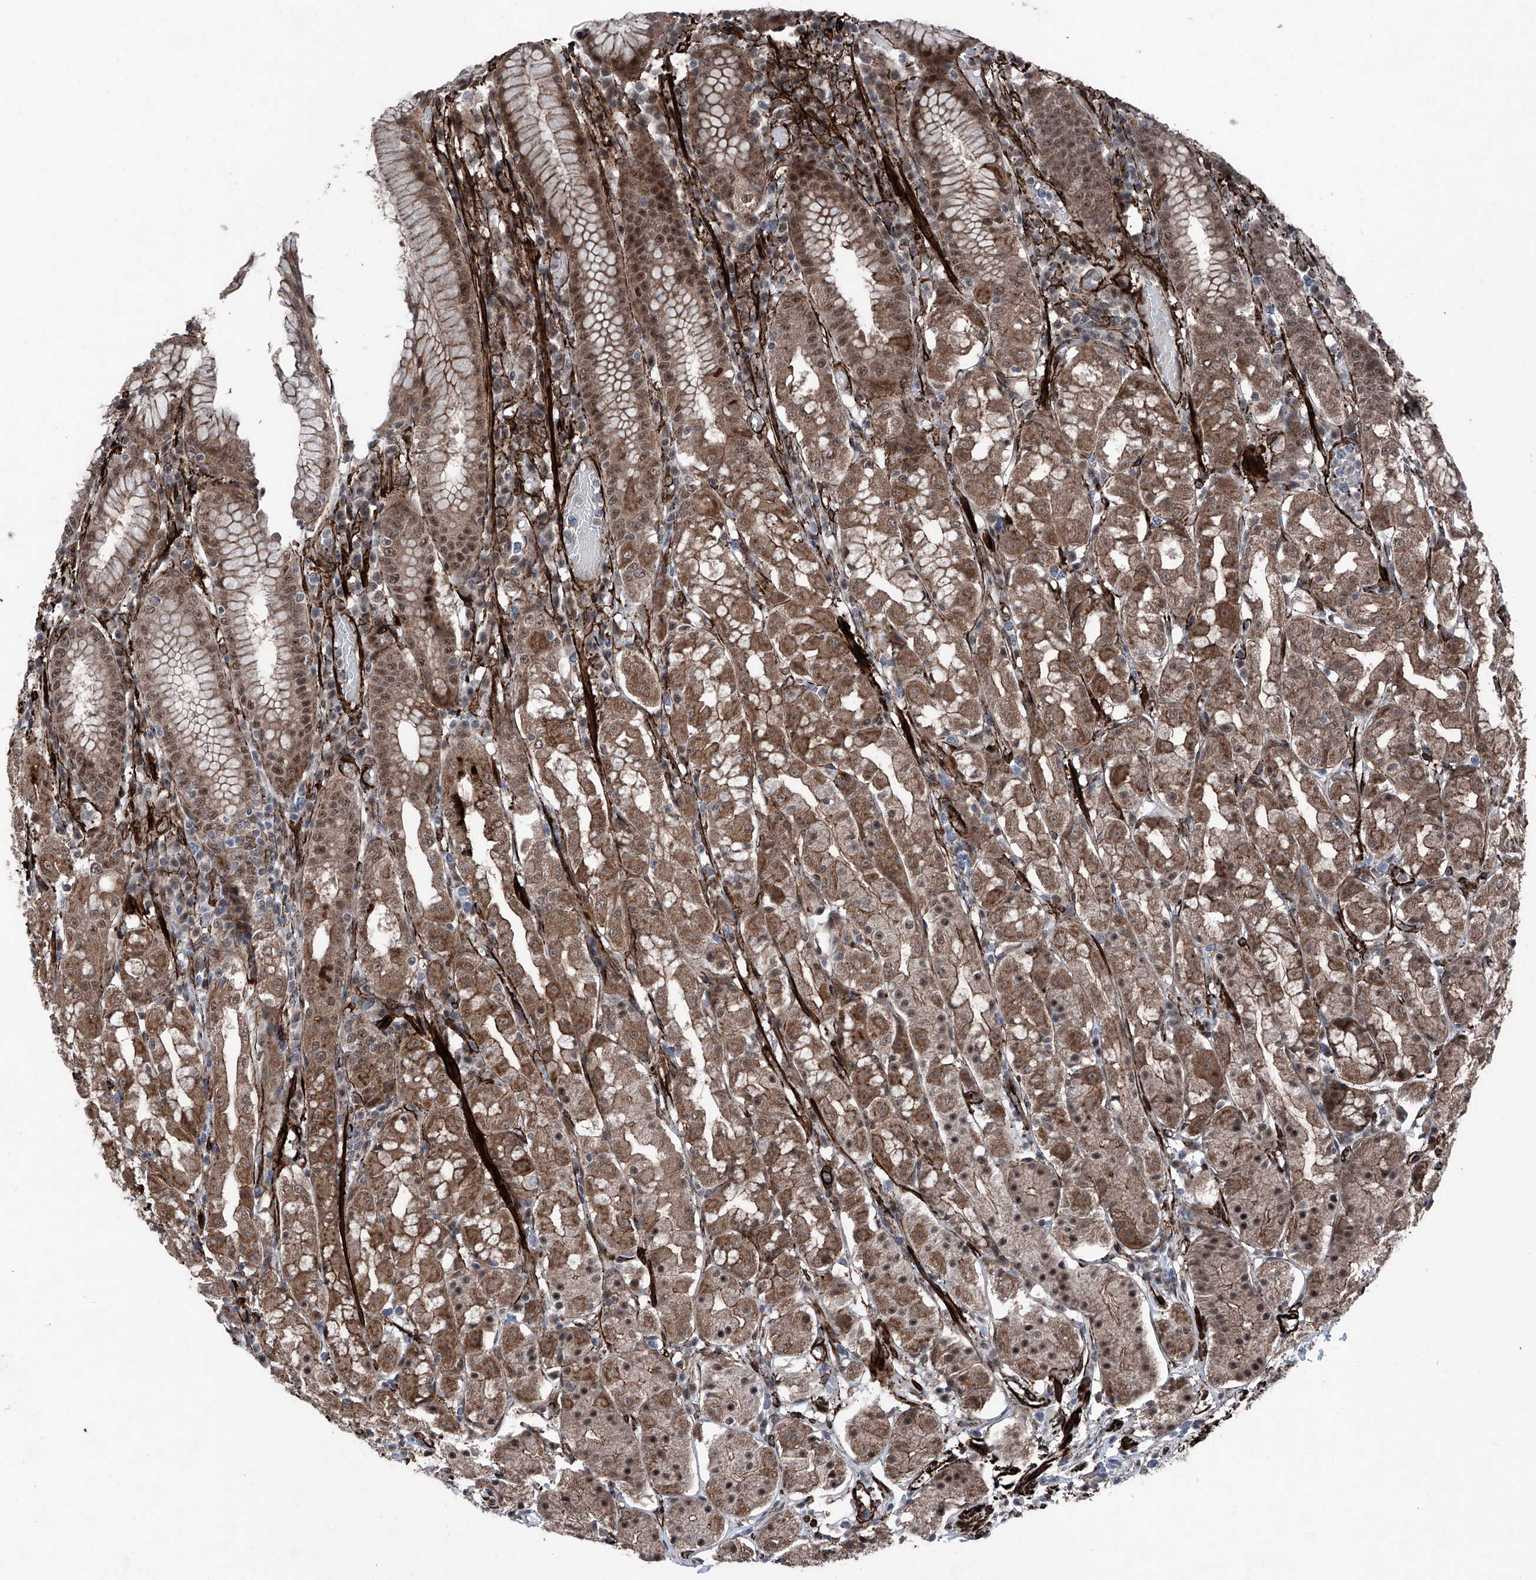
{"staining": {"intensity": "moderate", "quantity": ">75%", "location": "cytoplasmic/membranous,nuclear"}, "tissue": "stomach", "cell_type": "Glandular cells", "image_type": "normal", "snomed": [{"axis": "morphology", "description": "Normal tissue, NOS"}, {"axis": "topography", "description": "Stomach"}, {"axis": "topography", "description": "Stomach, lower"}], "caption": "This photomicrograph exhibits IHC staining of normal human stomach, with medium moderate cytoplasmic/membranous,nuclear positivity in about >75% of glandular cells.", "gene": "COA7", "patient": {"sex": "female", "age": 56}}